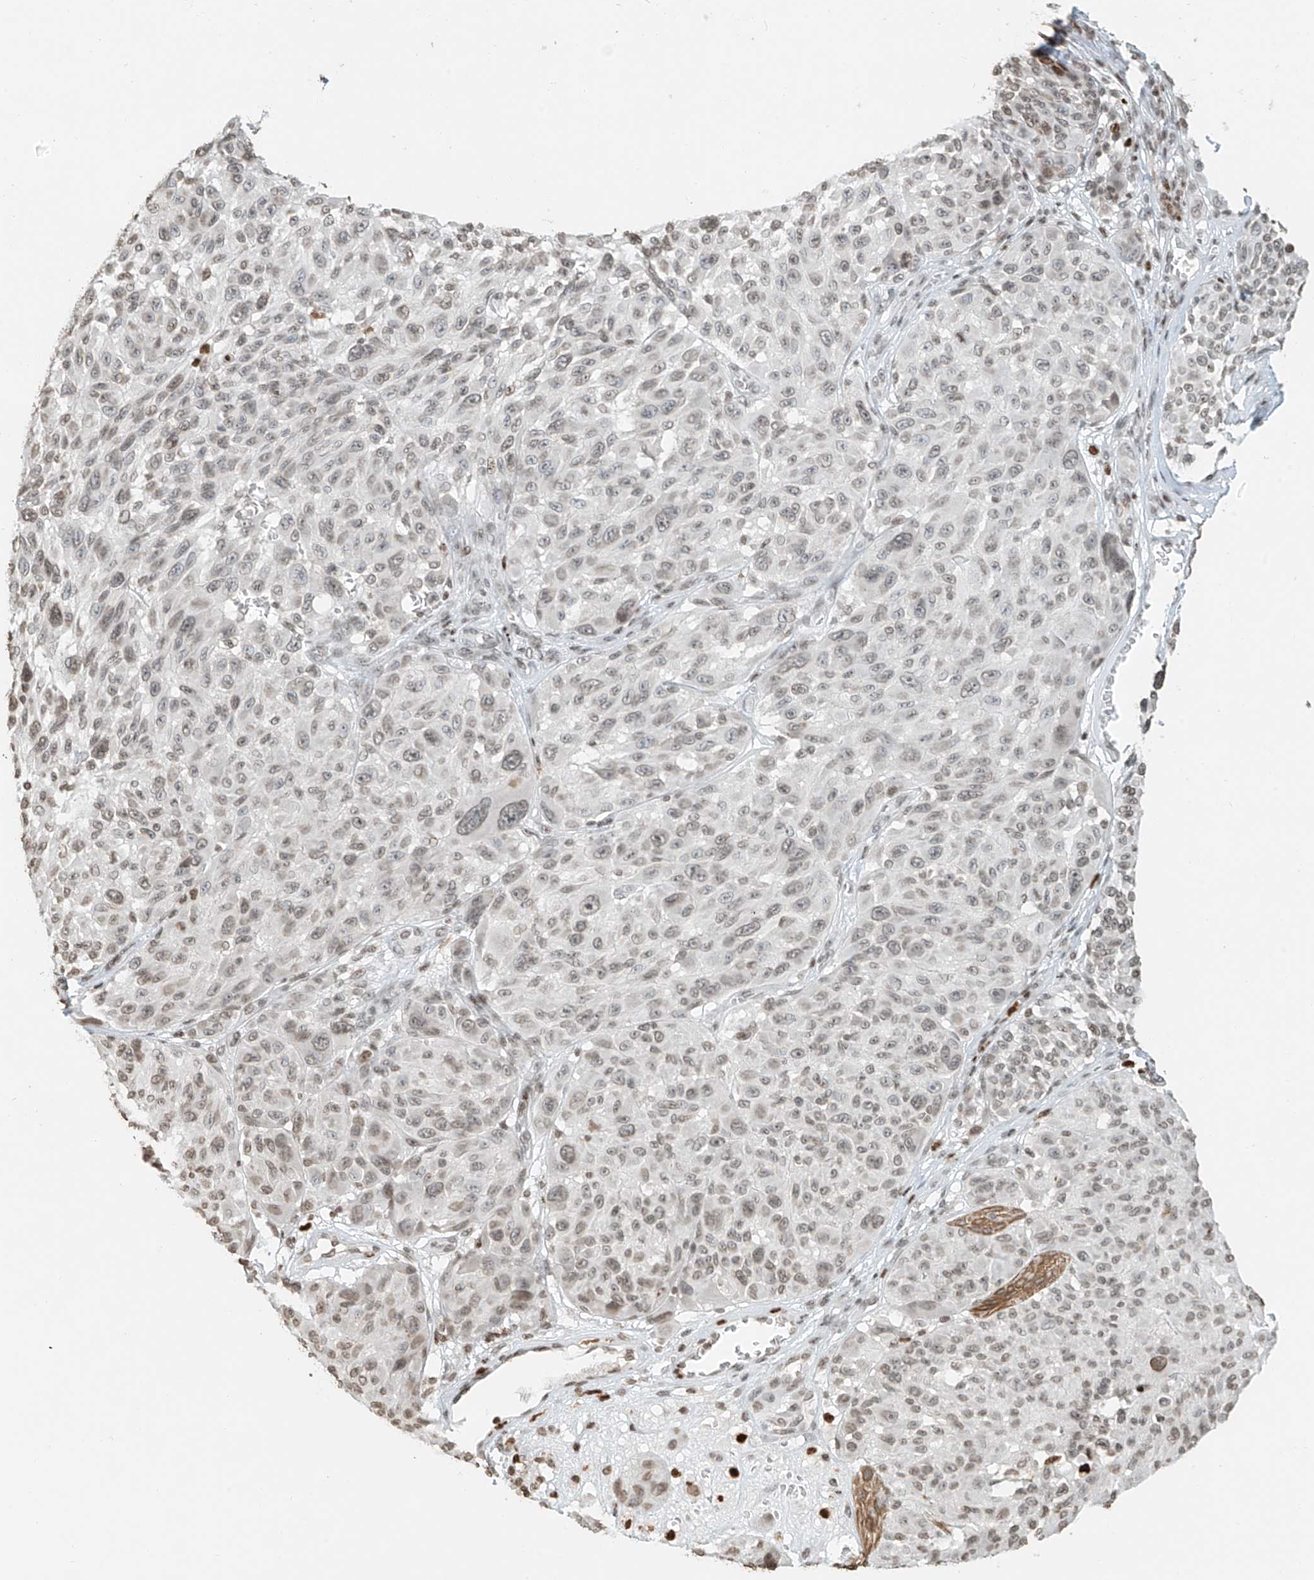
{"staining": {"intensity": "weak", "quantity": "25%-75%", "location": "nuclear"}, "tissue": "melanoma", "cell_type": "Tumor cells", "image_type": "cancer", "snomed": [{"axis": "morphology", "description": "Malignant melanoma, NOS"}, {"axis": "topography", "description": "Skin"}], "caption": "Protein expression by immunohistochemistry shows weak nuclear positivity in approximately 25%-75% of tumor cells in melanoma.", "gene": "C17orf58", "patient": {"sex": "male", "age": 83}}